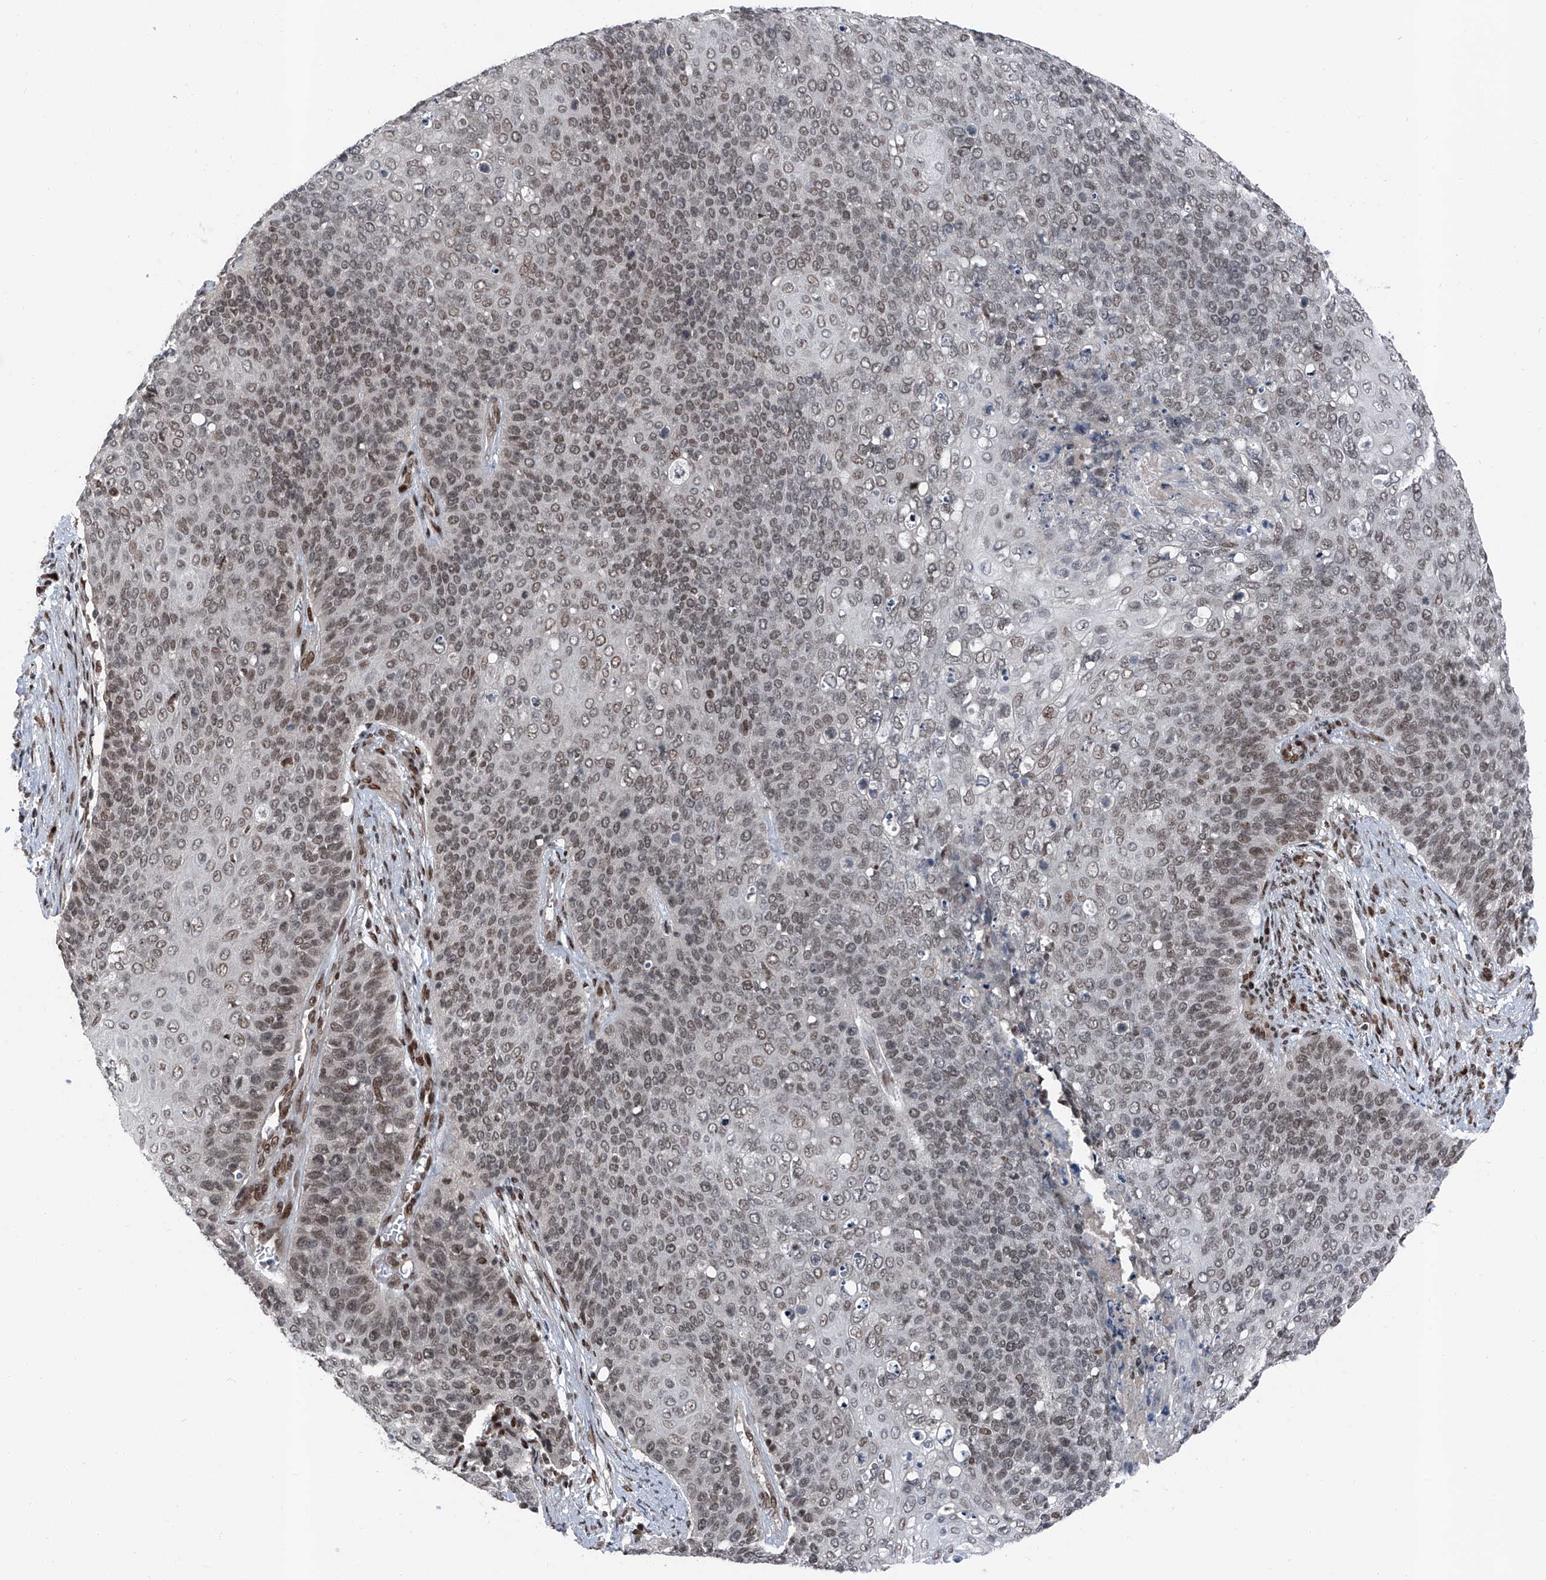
{"staining": {"intensity": "moderate", "quantity": "25%-75%", "location": "nuclear"}, "tissue": "cervical cancer", "cell_type": "Tumor cells", "image_type": "cancer", "snomed": [{"axis": "morphology", "description": "Squamous cell carcinoma, NOS"}, {"axis": "topography", "description": "Cervix"}], "caption": "Protein positivity by IHC displays moderate nuclear positivity in approximately 25%-75% of tumor cells in cervical cancer (squamous cell carcinoma).", "gene": "BMI1", "patient": {"sex": "female", "age": 39}}